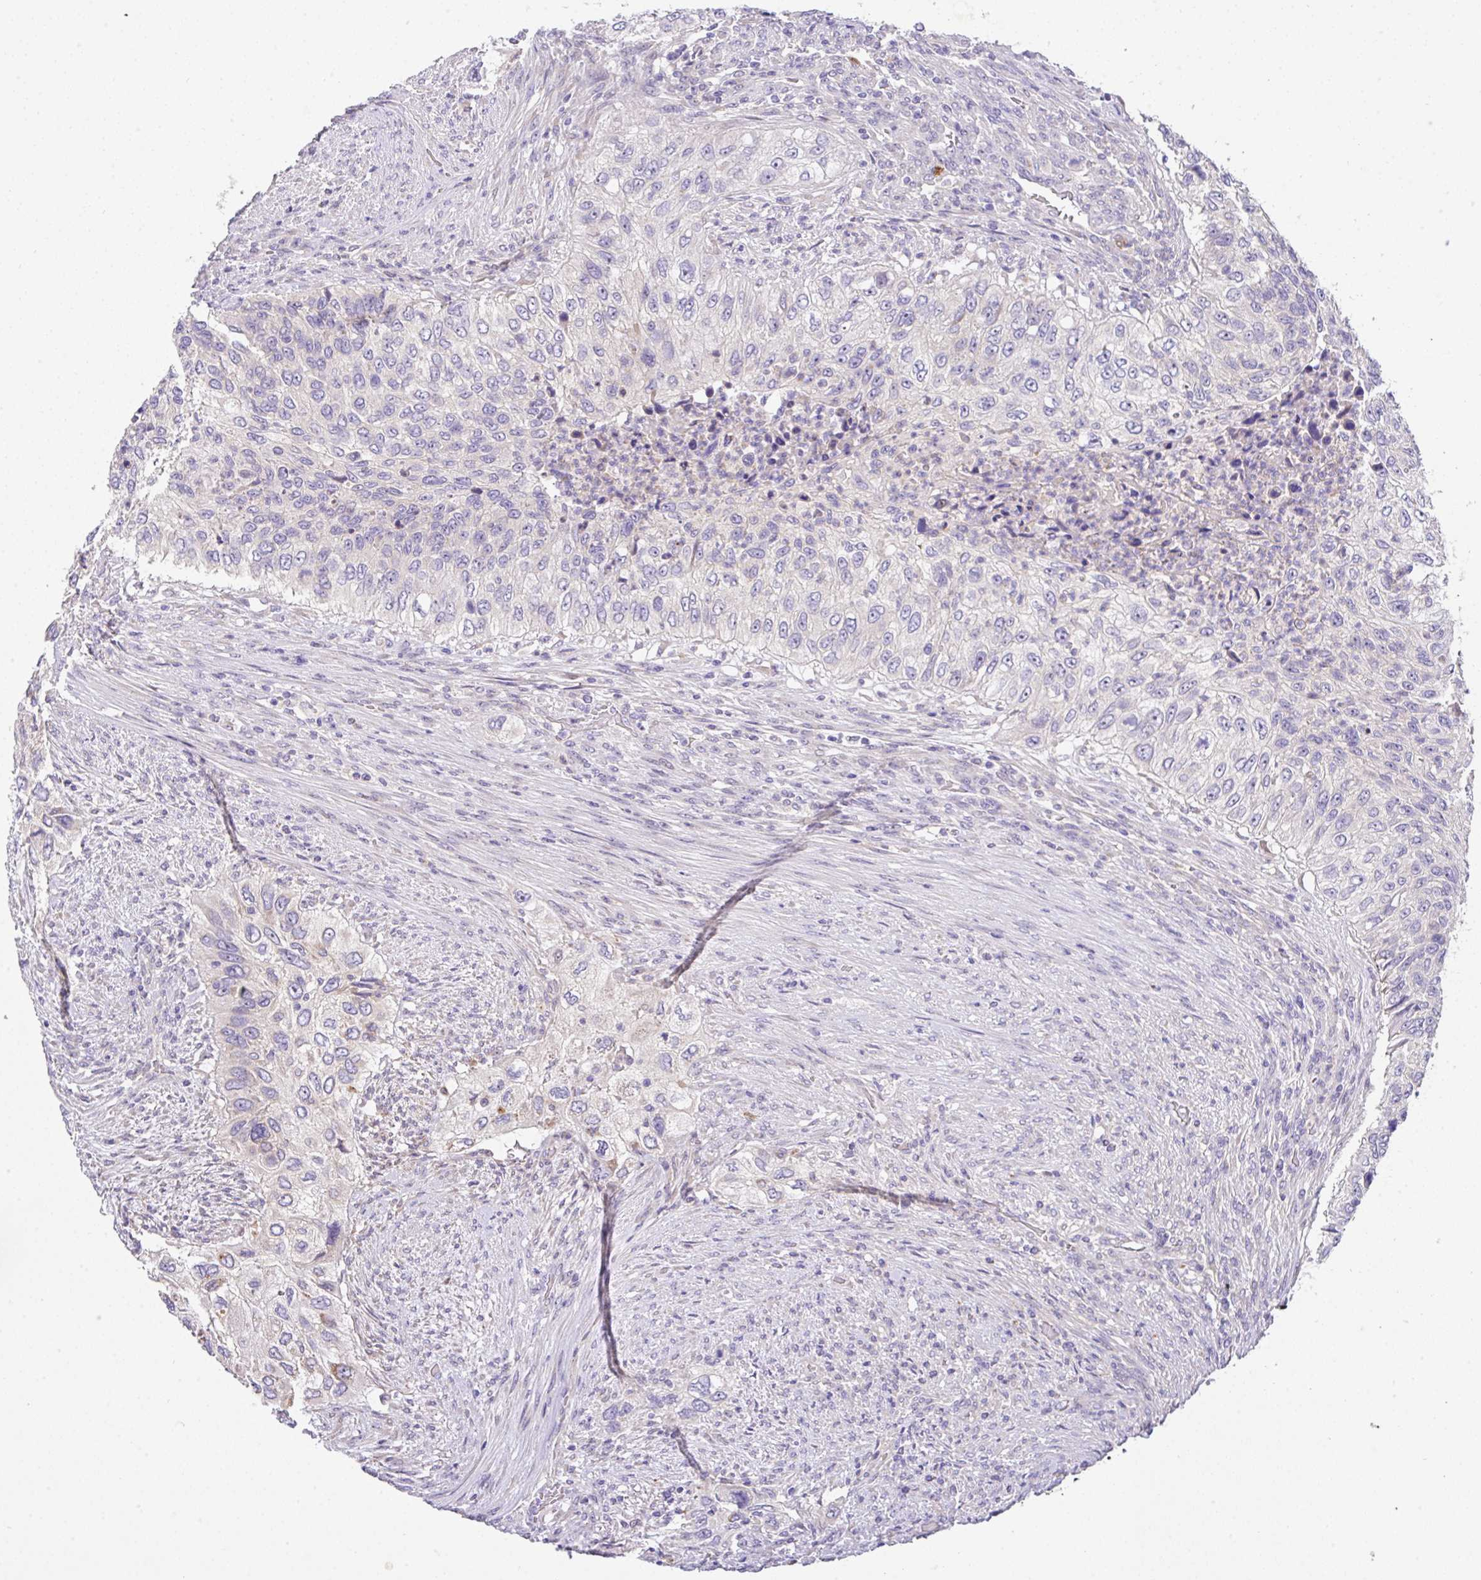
{"staining": {"intensity": "weak", "quantity": "<25%", "location": "cytoplasmic/membranous"}, "tissue": "urothelial cancer", "cell_type": "Tumor cells", "image_type": "cancer", "snomed": [{"axis": "morphology", "description": "Urothelial carcinoma, High grade"}, {"axis": "topography", "description": "Urinary bladder"}], "caption": "This is a image of immunohistochemistry (IHC) staining of urothelial cancer, which shows no staining in tumor cells. (DAB immunohistochemistry with hematoxylin counter stain).", "gene": "EPN3", "patient": {"sex": "female", "age": 60}}